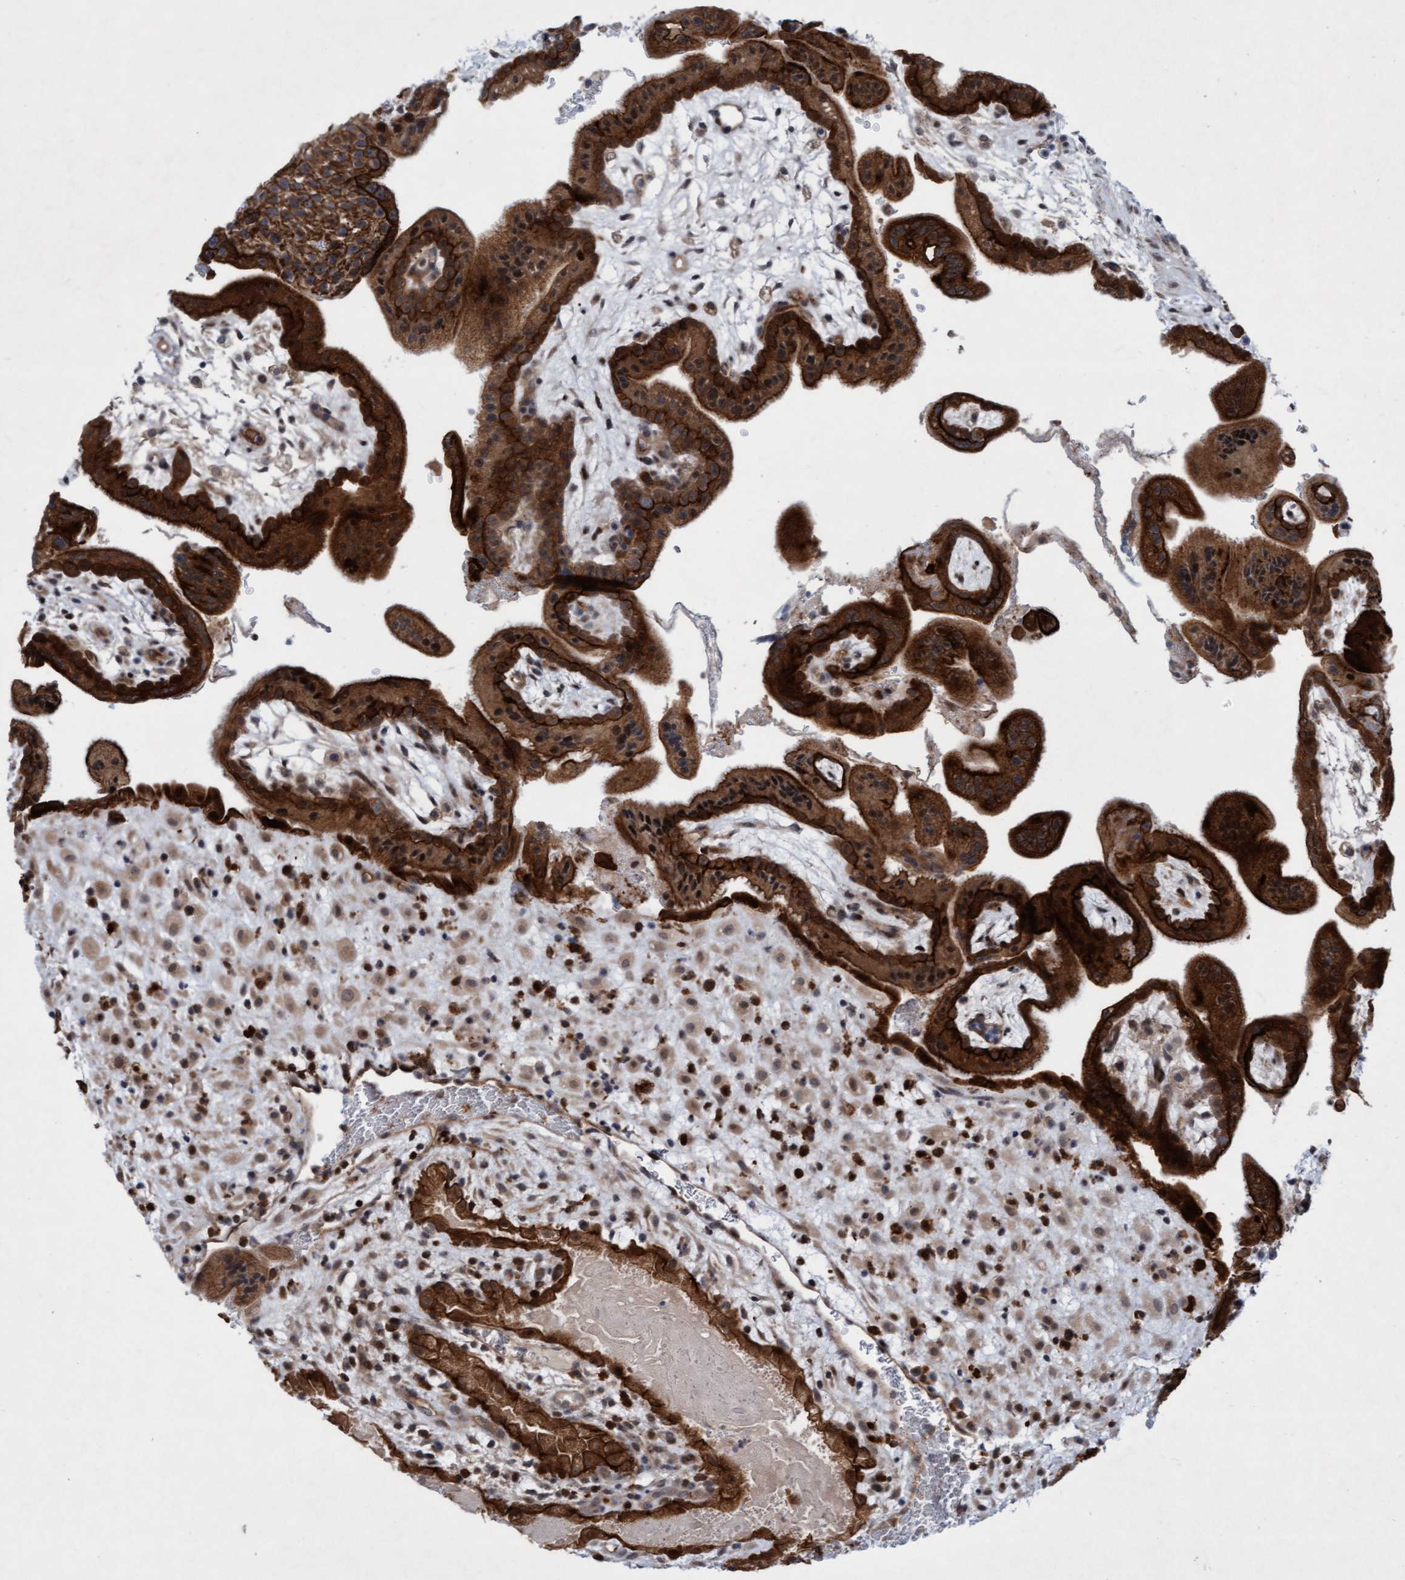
{"staining": {"intensity": "strong", "quantity": ">75%", "location": "cytoplasmic/membranous"}, "tissue": "placenta", "cell_type": "Decidual cells", "image_type": "normal", "snomed": [{"axis": "morphology", "description": "Normal tissue, NOS"}, {"axis": "topography", "description": "Placenta"}], "caption": "Immunohistochemistry staining of normal placenta, which reveals high levels of strong cytoplasmic/membranous staining in about >75% of decidual cells indicating strong cytoplasmic/membranous protein expression. The staining was performed using DAB (3,3'-diaminobenzidine) (brown) for protein detection and nuclei were counterstained in hematoxylin (blue).", "gene": "RAP1GAP2", "patient": {"sex": "female", "age": 35}}